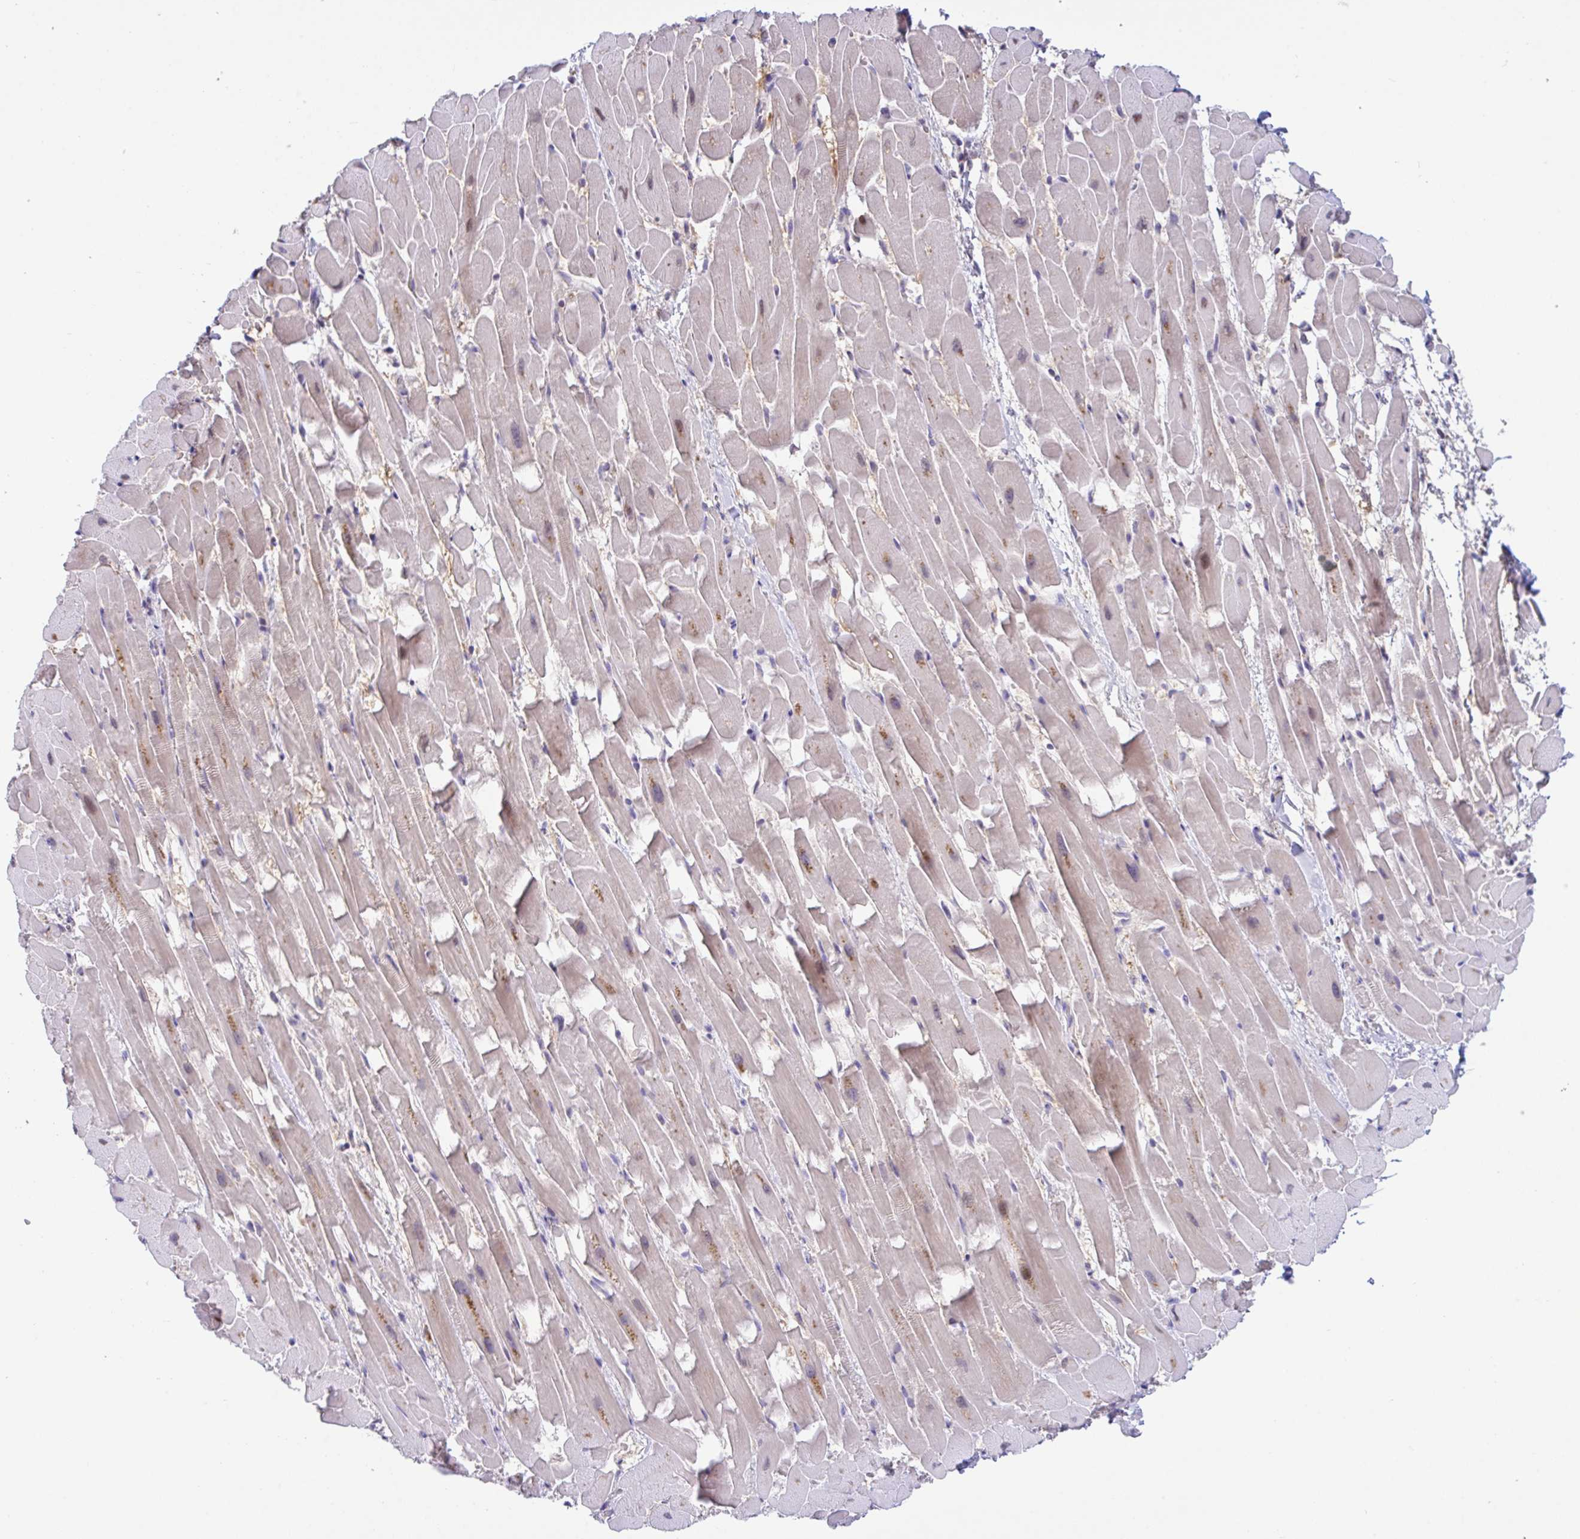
{"staining": {"intensity": "weak", "quantity": "25%-75%", "location": "cytoplasmic/membranous,nuclear"}, "tissue": "heart muscle", "cell_type": "Cardiomyocytes", "image_type": "normal", "snomed": [{"axis": "morphology", "description": "Normal tissue, NOS"}, {"axis": "topography", "description": "Heart"}], "caption": "Heart muscle stained with DAB (3,3'-diaminobenzidine) immunohistochemistry exhibits low levels of weak cytoplasmic/membranous,nuclear staining in approximately 25%-75% of cardiomyocytes. (DAB (3,3'-diaminobenzidine) IHC with brightfield microscopy, high magnification).", "gene": "USP35", "patient": {"sex": "male", "age": 37}}